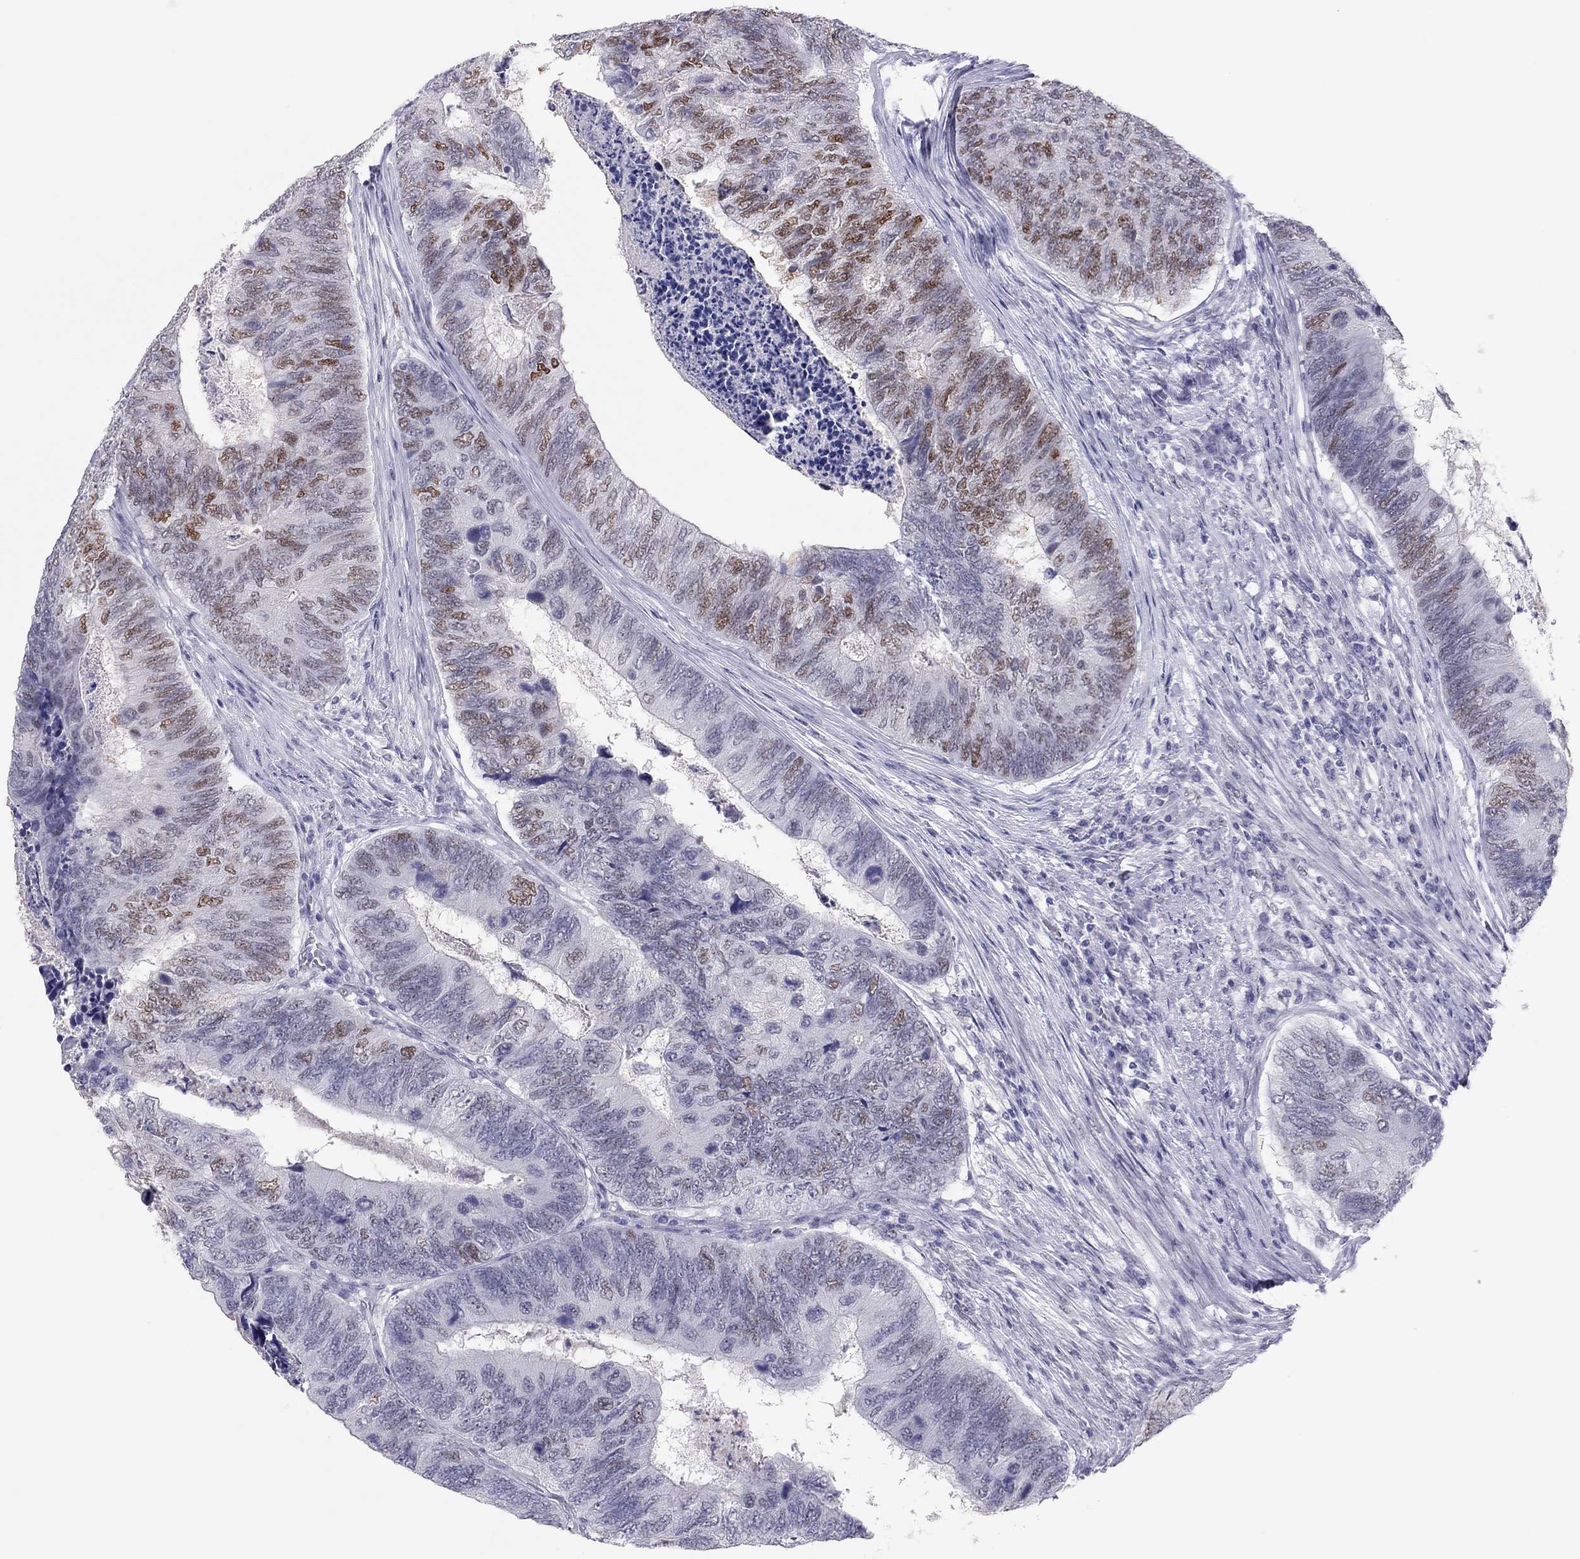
{"staining": {"intensity": "moderate", "quantity": "25%-75%", "location": "nuclear"}, "tissue": "colorectal cancer", "cell_type": "Tumor cells", "image_type": "cancer", "snomed": [{"axis": "morphology", "description": "Adenocarcinoma, NOS"}, {"axis": "topography", "description": "Colon"}], "caption": "Immunohistochemistry image of human colorectal cancer (adenocarcinoma) stained for a protein (brown), which displays medium levels of moderate nuclear positivity in approximately 25%-75% of tumor cells.", "gene": "PHOX2A", "patient": {"sex": "female", "age": 67}}